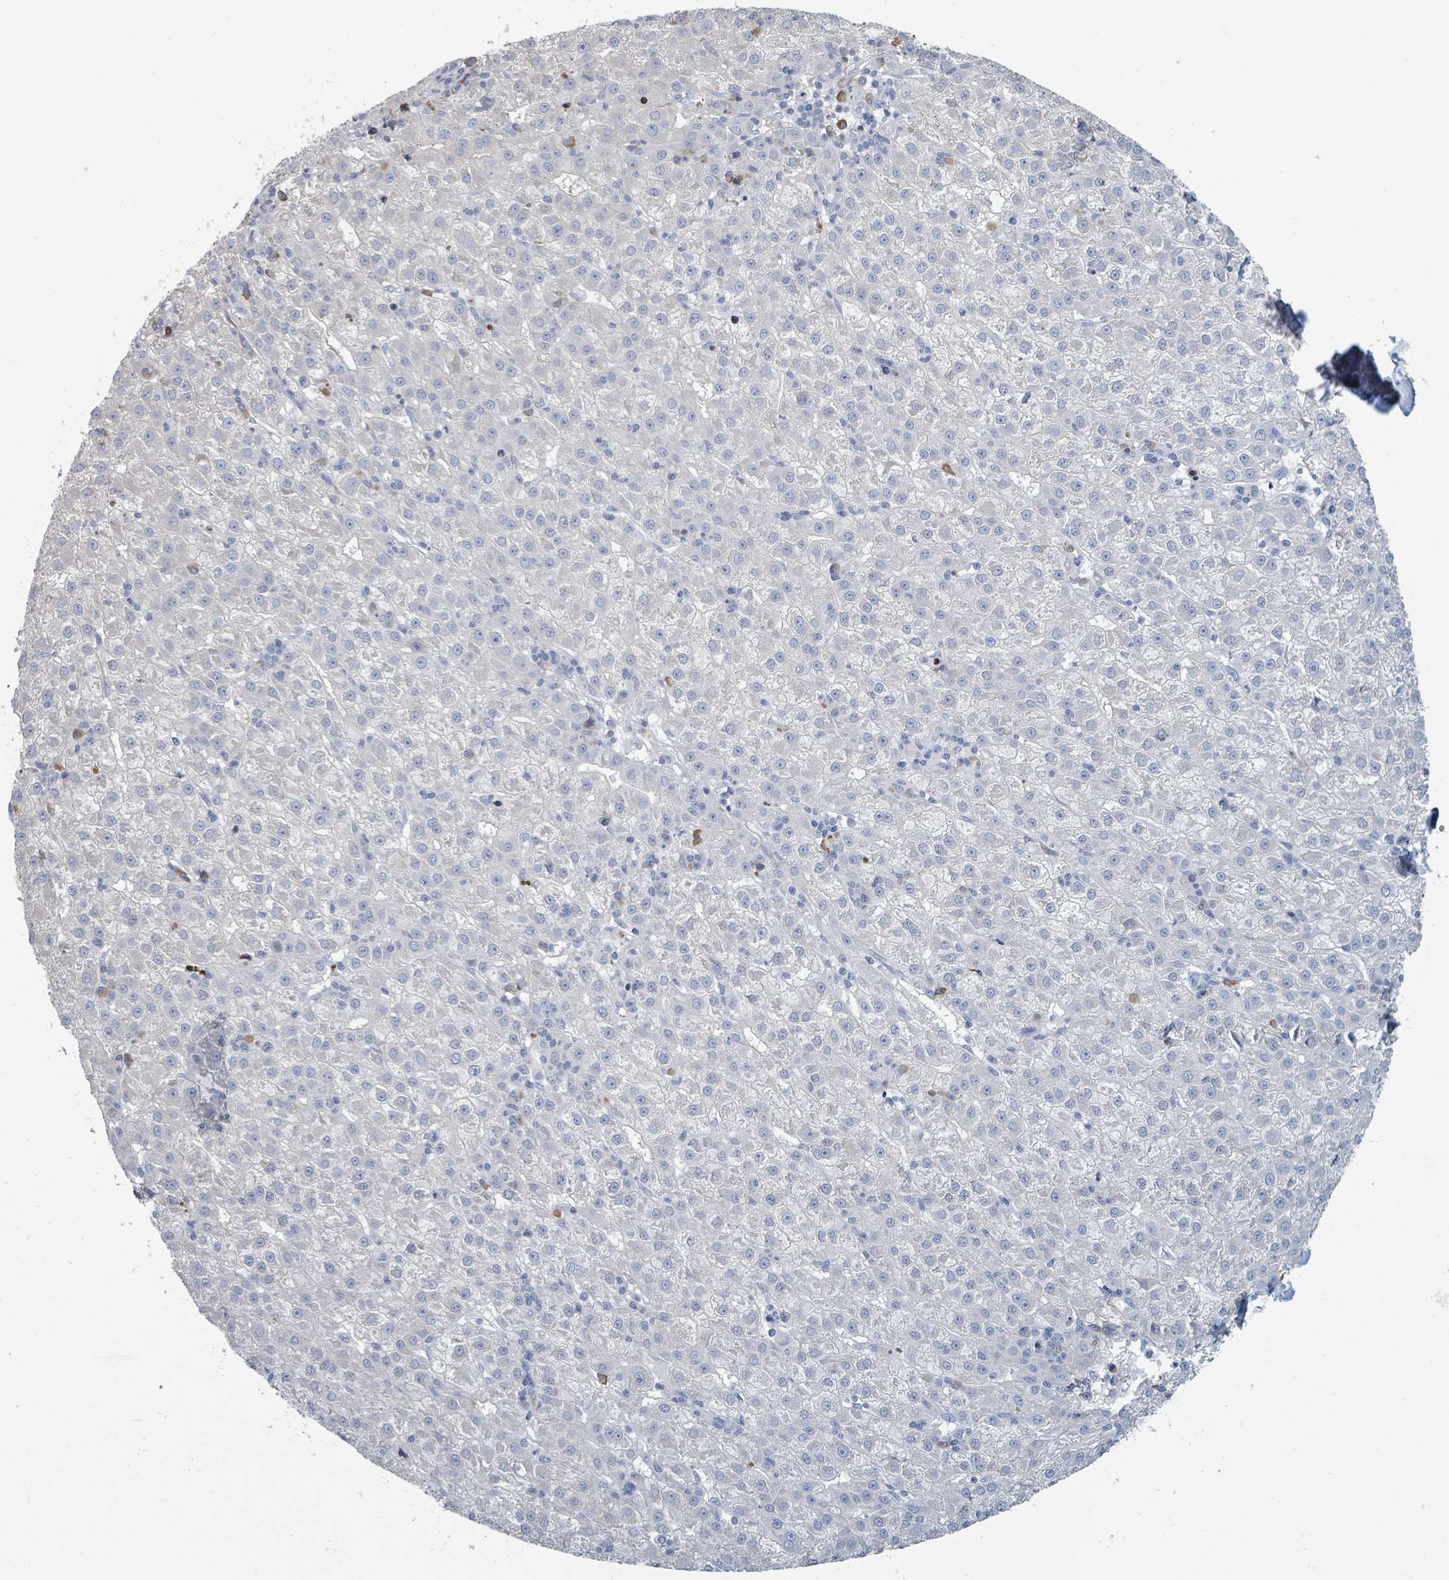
{"staining": {"intensity": "negative", "quantity": "none", "location": "none"}, "tissue": "liver cancer", "cell_type": "Tumor cells", "image_type": "cancer", "snomed": [{"axis": "morphology", "description": "Carcinoma, Hepatocellular, NOS"}, {"axis": "topography", "description": "Liver"}], "caption": "A histopathology image of hepatocellular carcinoma (liver) stained for a protein demonstrates no brown staining in tumor cells.", "gene": "RAB33B", "patient": {"sex": "male", "age": 76}}